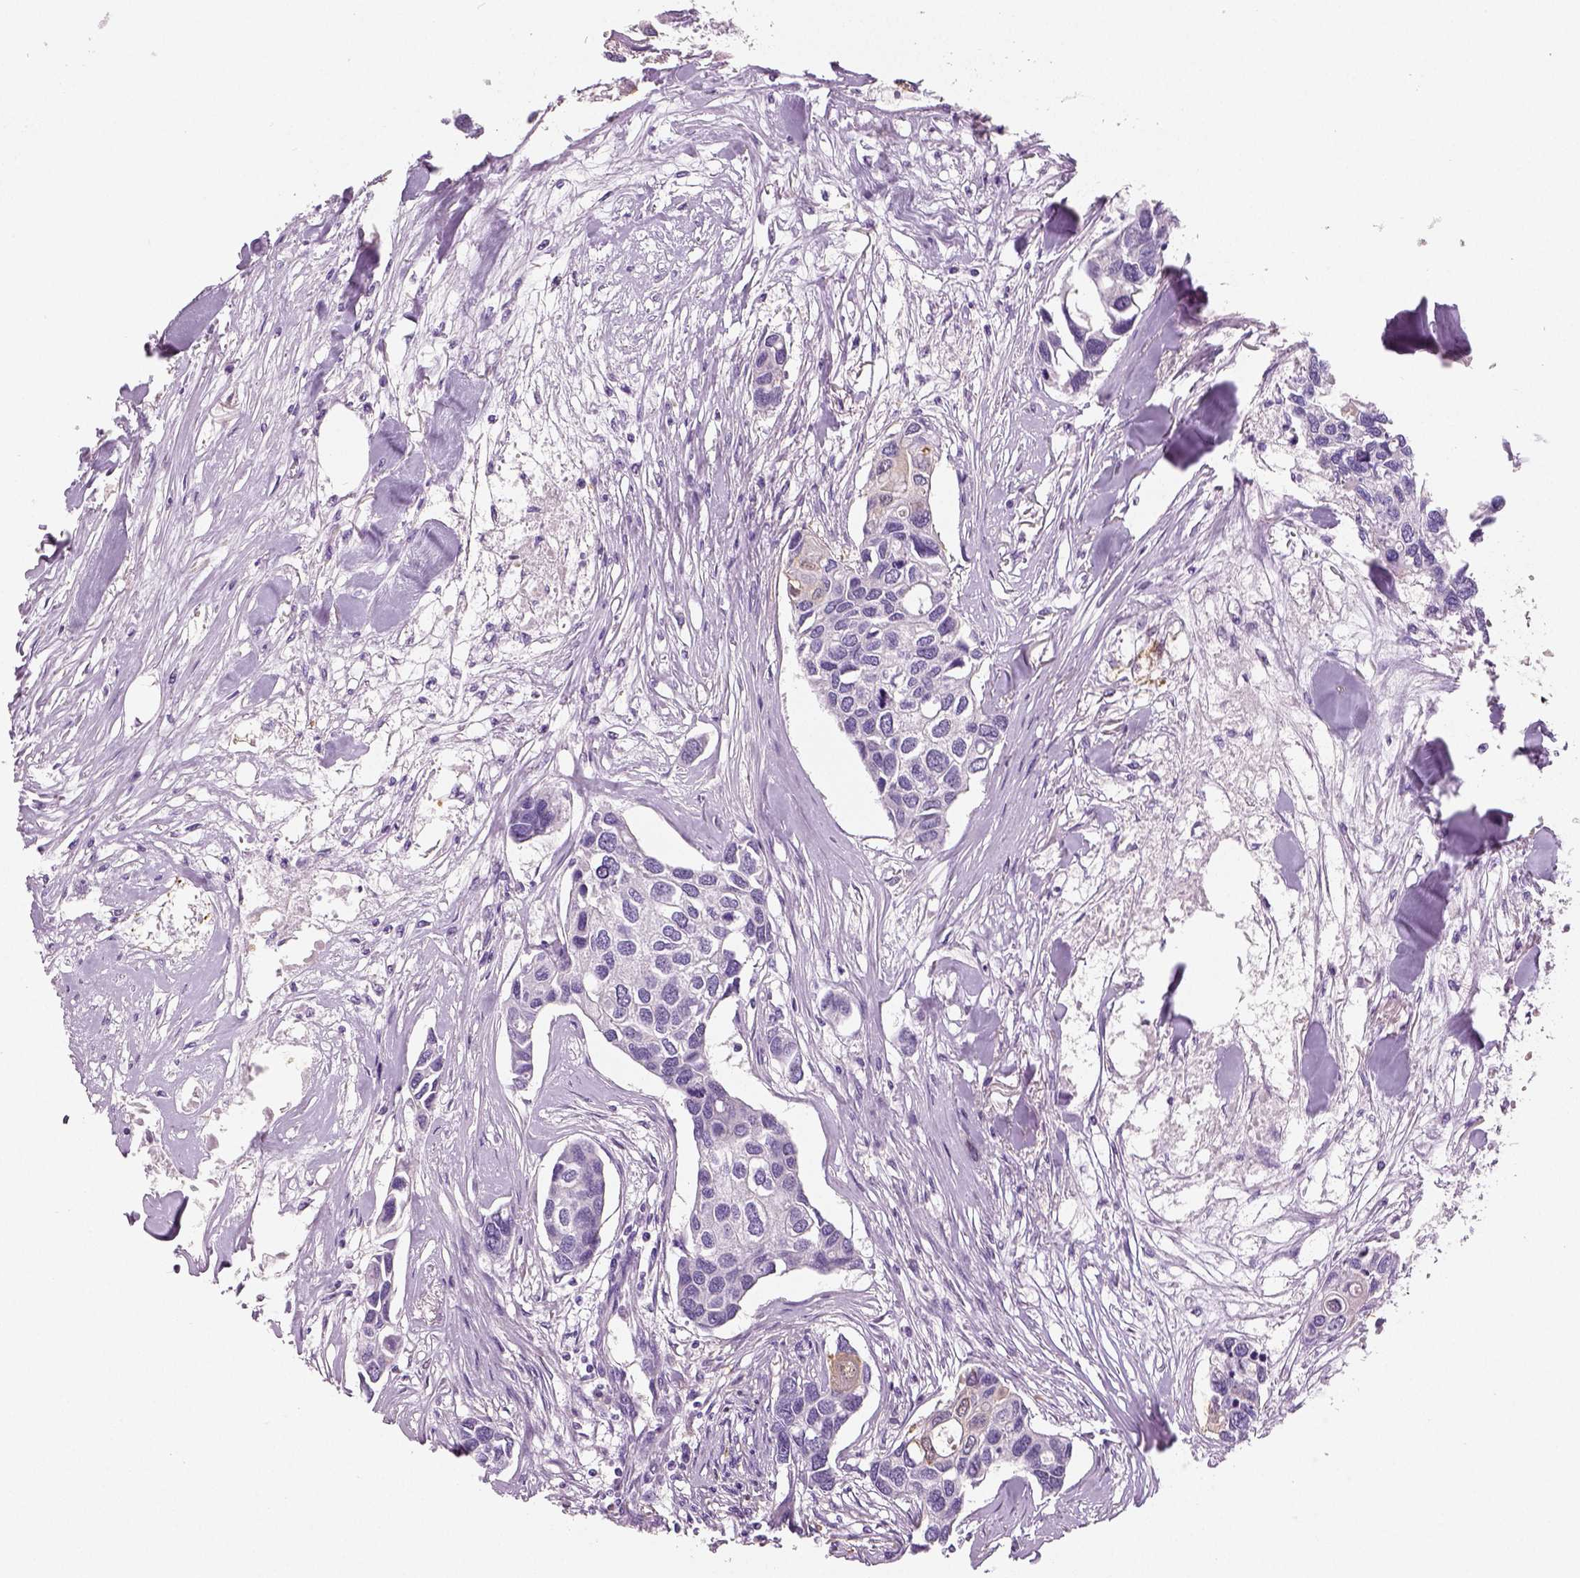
{"staining": {"intensity": "negative", "quantity": "none", "location": "none"}, "tissue": "breast cancer", "cell_type": "Tumor cells", "image_type": "cancer", "snomed": [{"axis": "morphology", "description": "Duct carcinoma"}, {"axis": "topography", "description": "Breast"}], "caption": "Photomicrograph shows no protein staining in tumor cells of breast cancer tissue. (DAB immunohistochemistry with hematoxylin counter stain).", "gene": "NECAB2", "patient": {"sex": "female", "age": 83}}